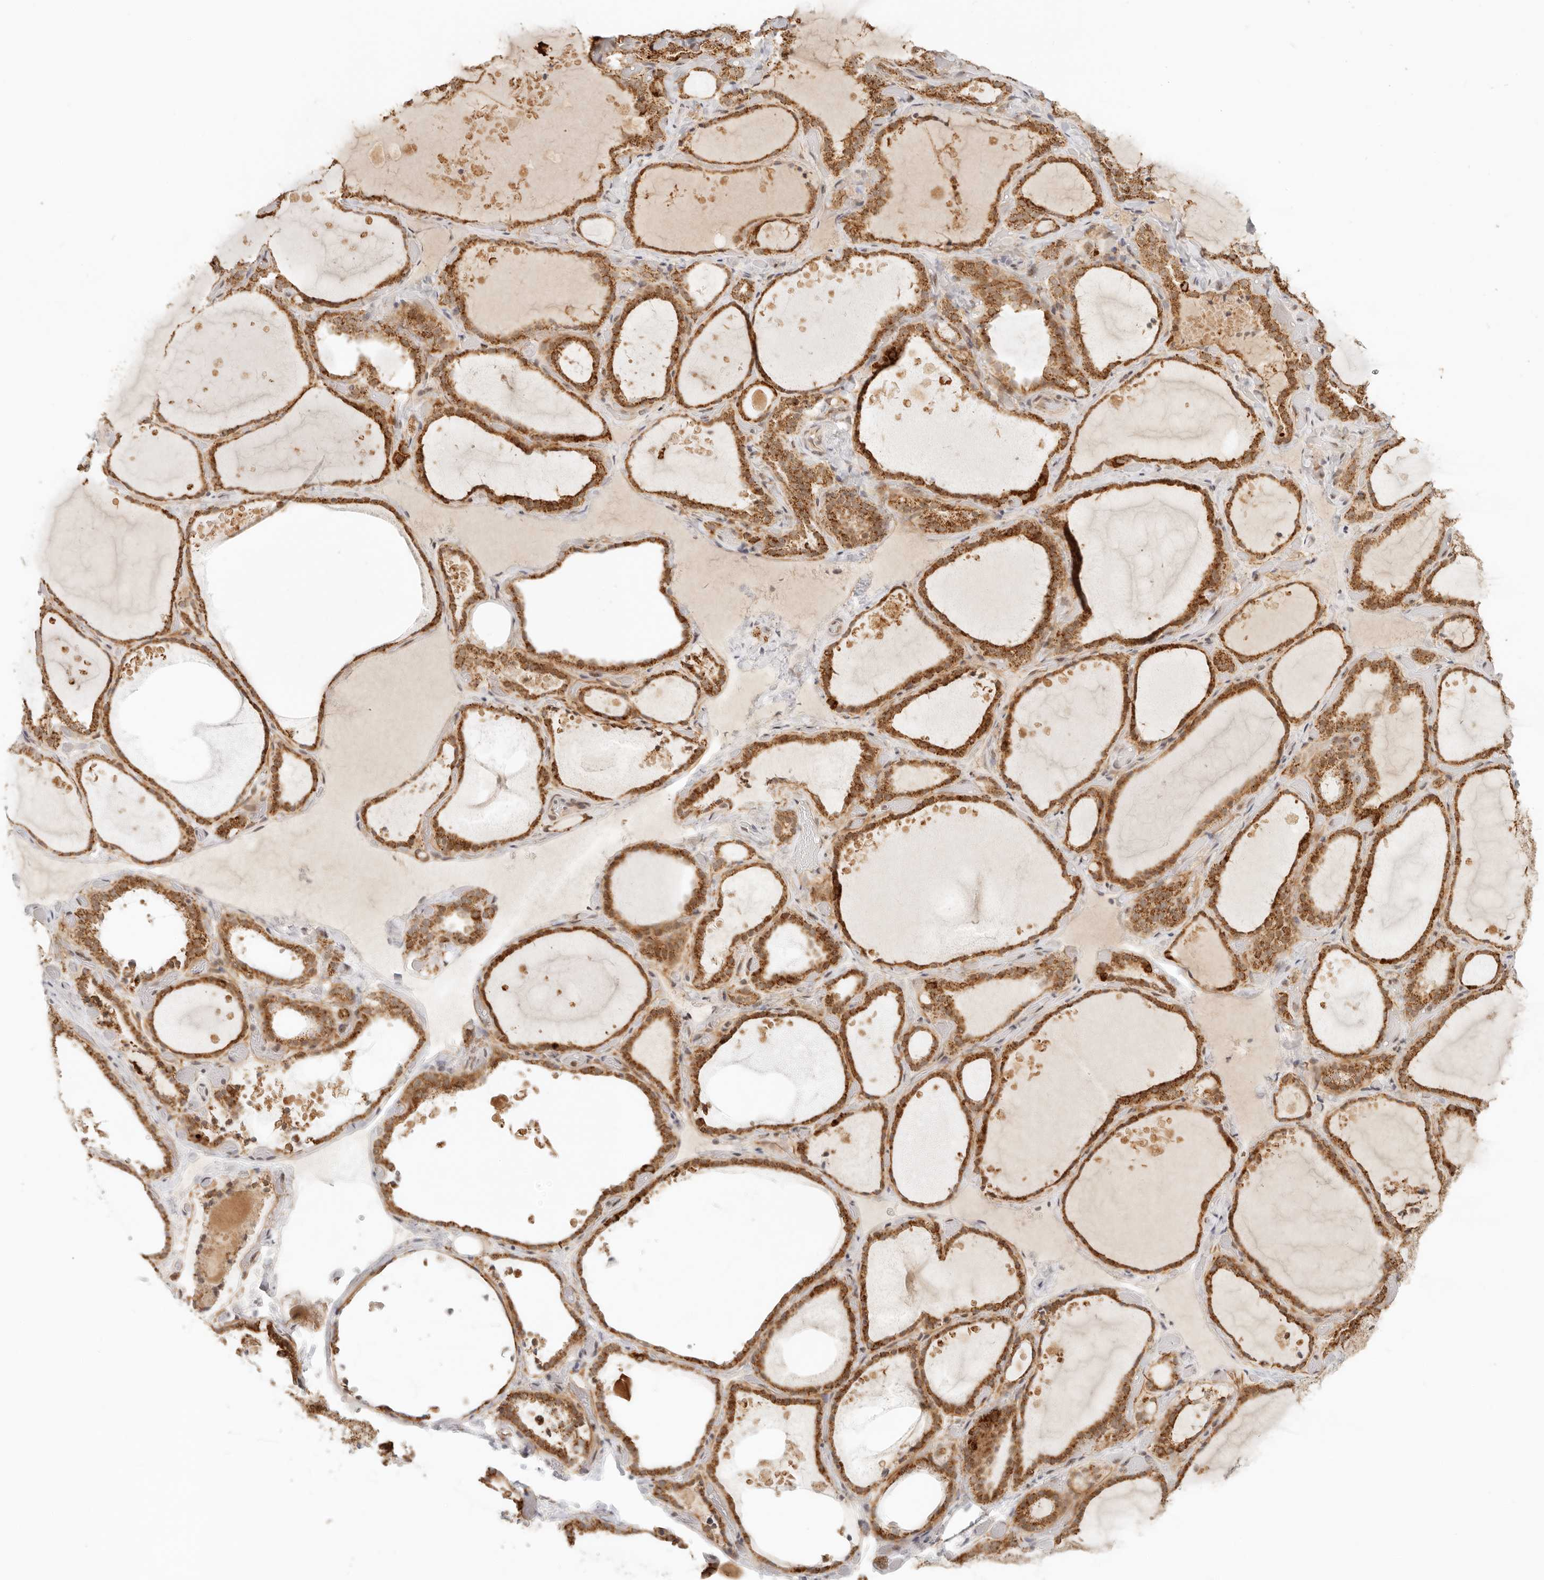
{"staining": {"intensity": "moderate", "quantity": ">75%", "location": "cytoplasmic/membranous"}, "tissue": "thyroid gland", "cell_type": "Glandular cells", "image_type": "normal", "snomed": [{"axis": "morphology", "description": "Normal tissue, NOS"}, {"axis": "topography", "description": "Thyroid gland"}], "caption": "Glandular cells reveal medium levels of moderate cytoplasmic/membranous positivity in about >75% of cells in normal human thyroid gland. (Stains: DAB (3,3'-diaminobenzidine) in brown, nuclei in blue, Microscopy: brightfield microscopy at high magnification).", "gene": "INTS11", "patient": {"sex": "female", "age": 44}}